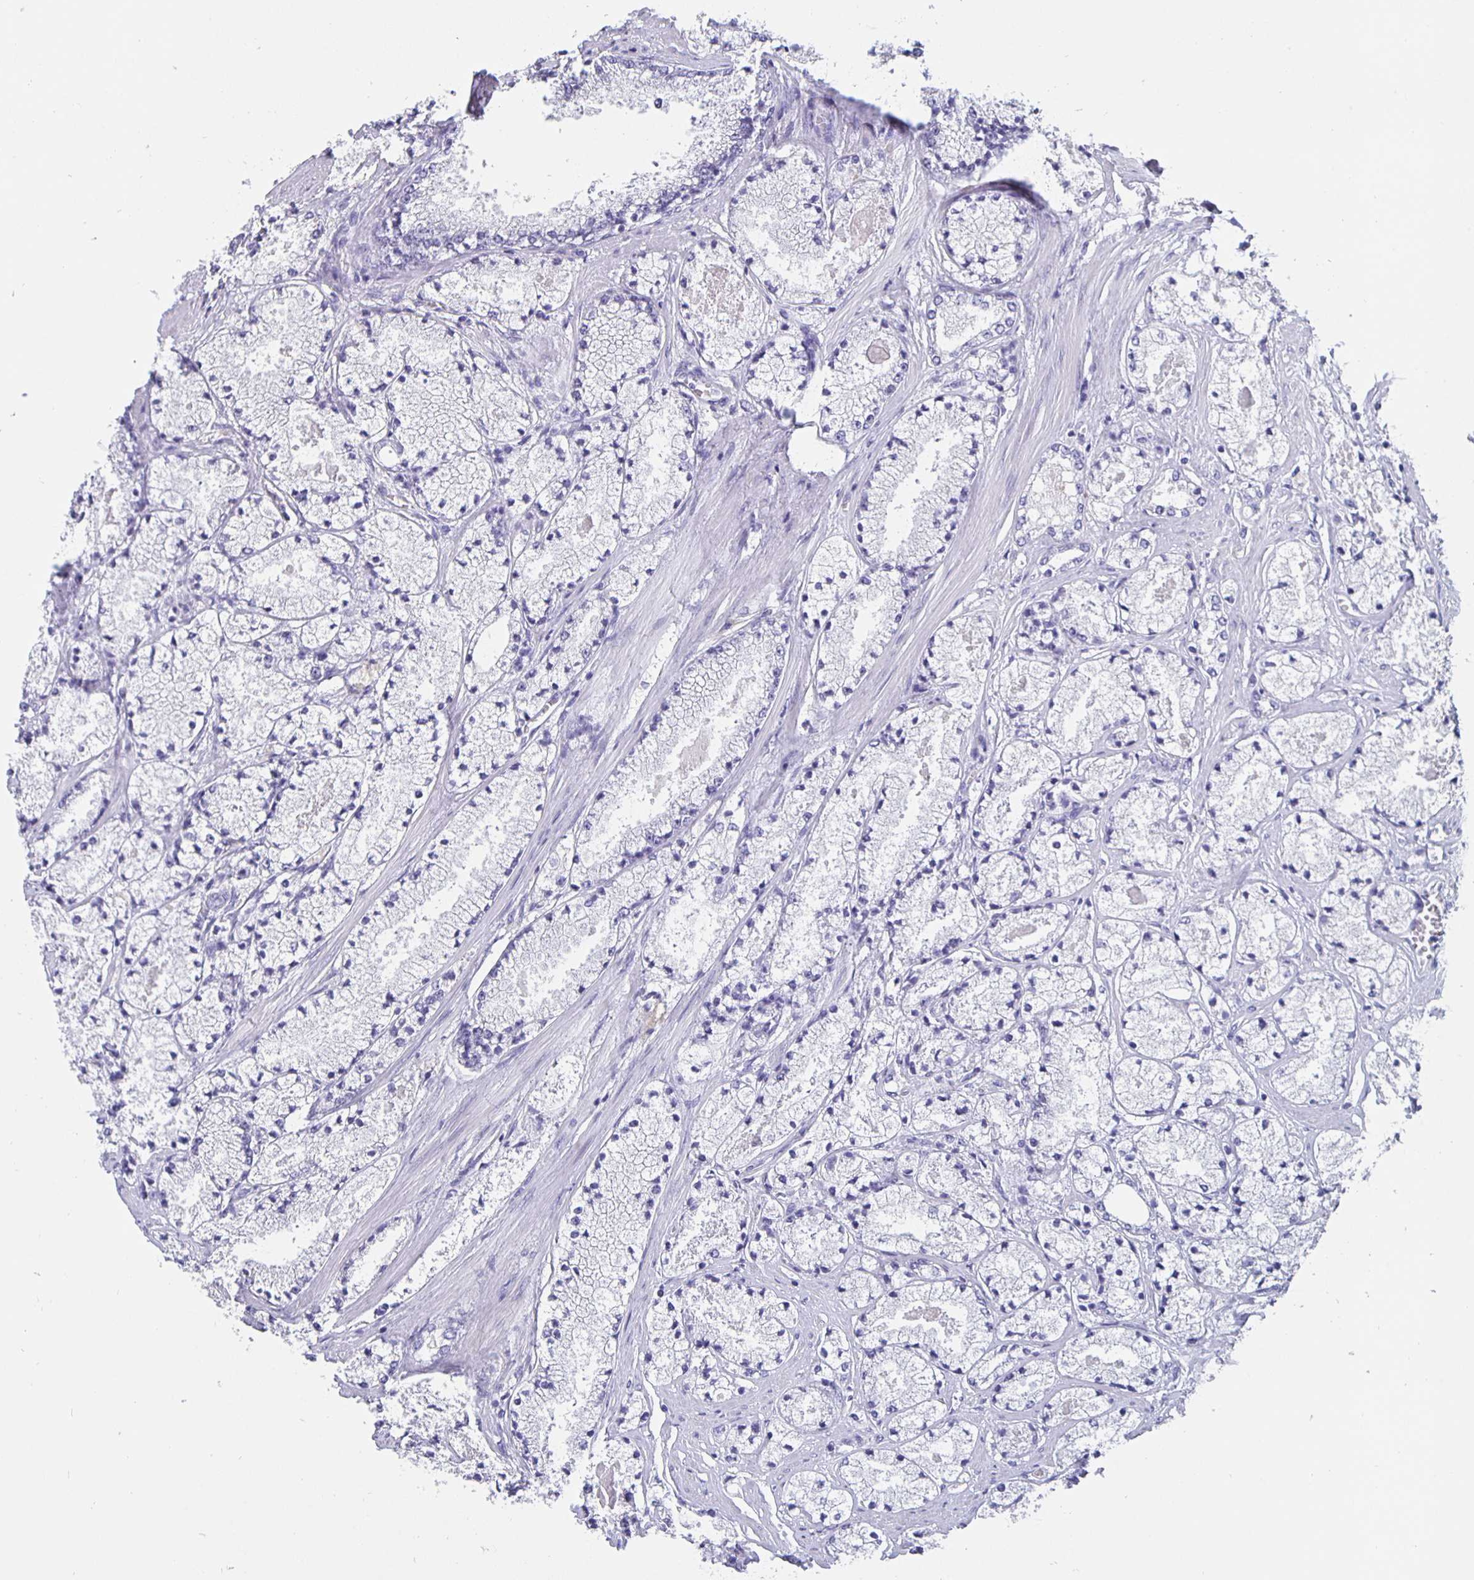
{"staining": {"intensity": "negative", "quantity": "none", "location": "none"}, "tissue": "prostate cancer", "cell_type": "Tumor cells", "image_type": "cancer", "snomed": [{"axis": "morphology", "description": "Adenocarcinoma, High grade"}, {"axis": "topography", "description": "Prostate"}], "caption": "An immunohistochemistry micrograph of prostate adenocarcinoma (high-grade) is shown. There is no staining in tumor cells of prostate adenocarcinoma (high-grade).", "gene": "SATB2", "patient": {"sex": "male", "age": 63}}